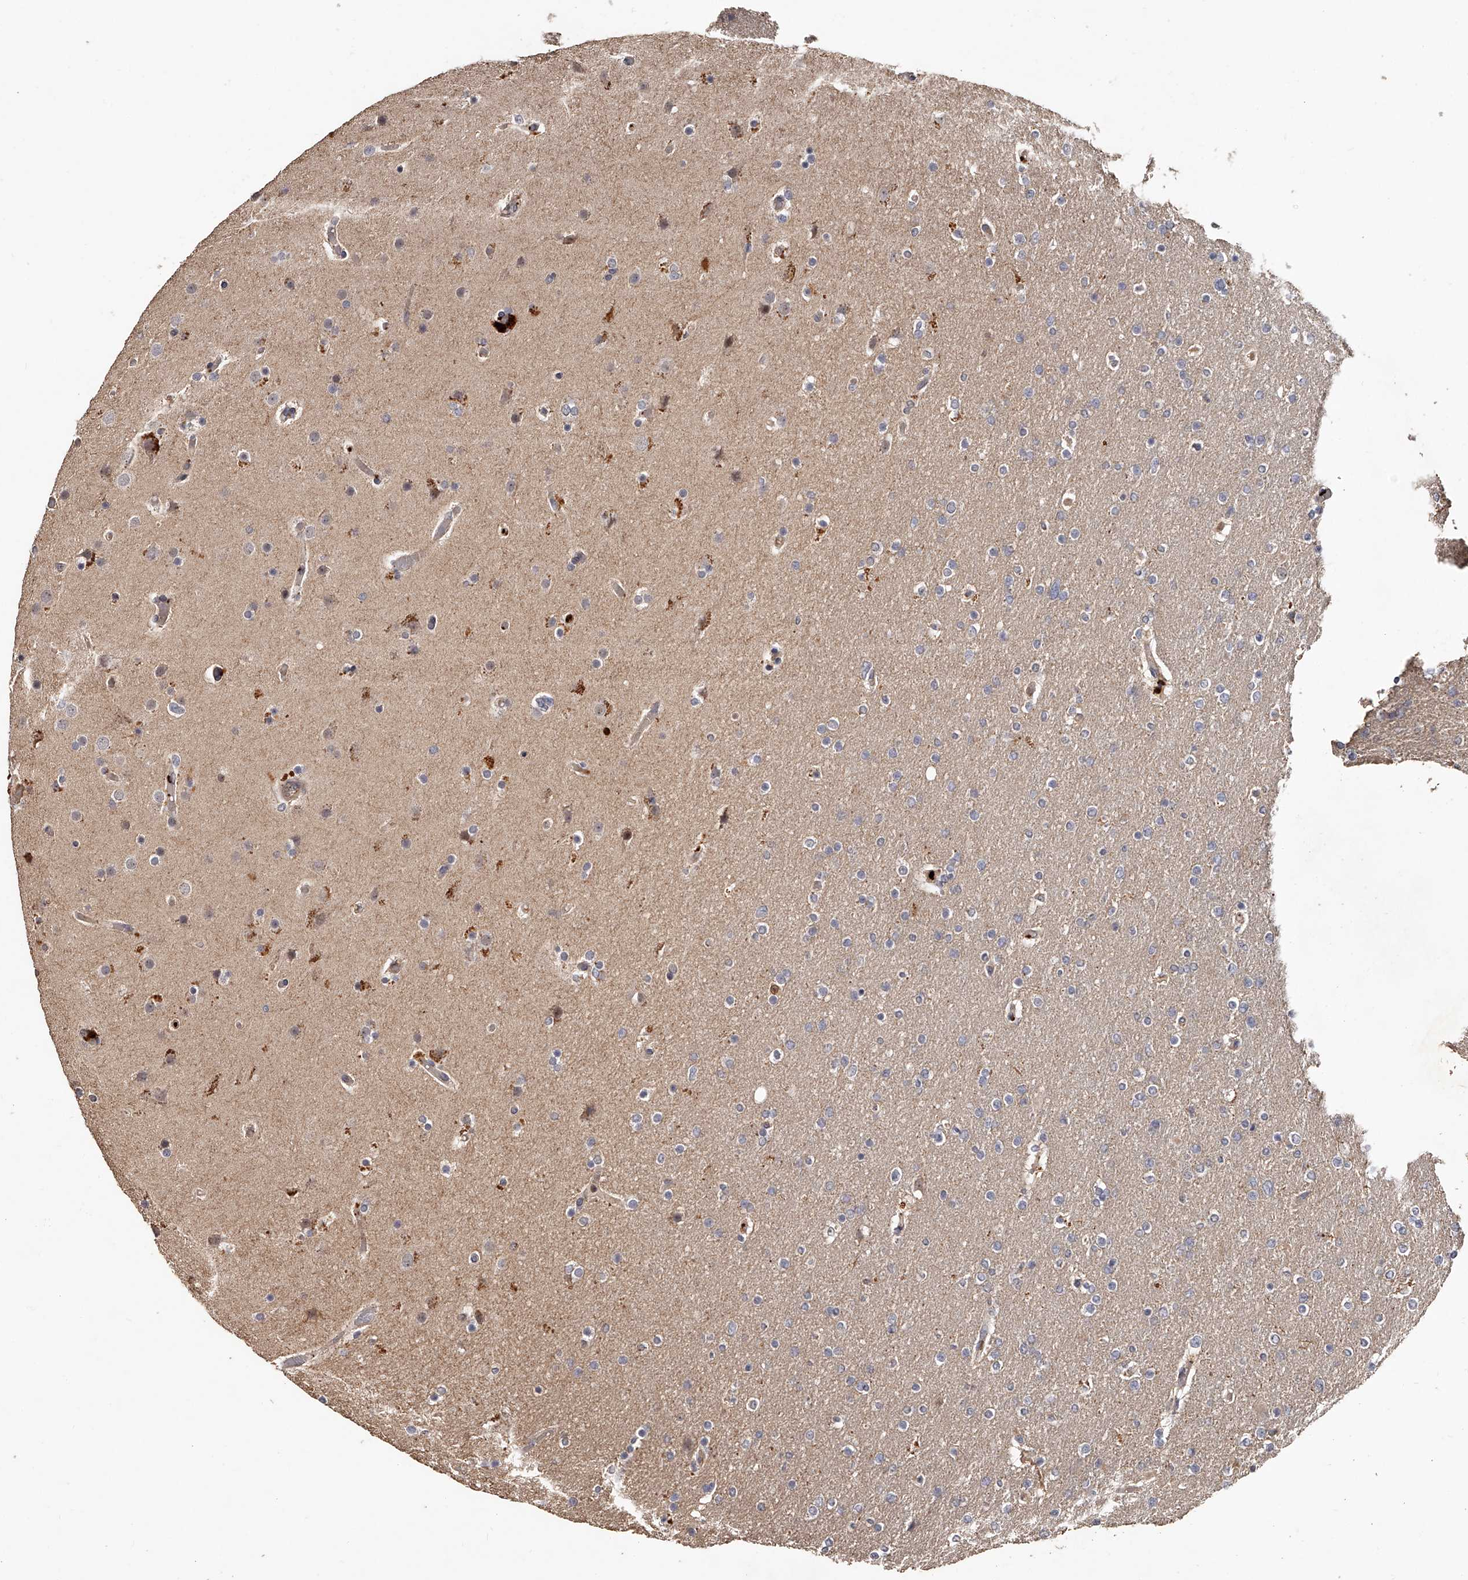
{"staining": {"intensity": "negative", "quantity": "none", "location": "none"}, "tissue": "glioma", "cell_type": "Tumor cells", "image_type": "cancer", "snomed": [{"axis": "morphology", "description": "Glioma, malignant, High grade"}, {"axis": "topography", "description": "Cerebral cortex"}], "caption": "Glioma was stained to show a protein in brown. There is no significant positivity in tumor cells.", "gene": "URGCP", "patient": {"sex": "female", "age": 36}}